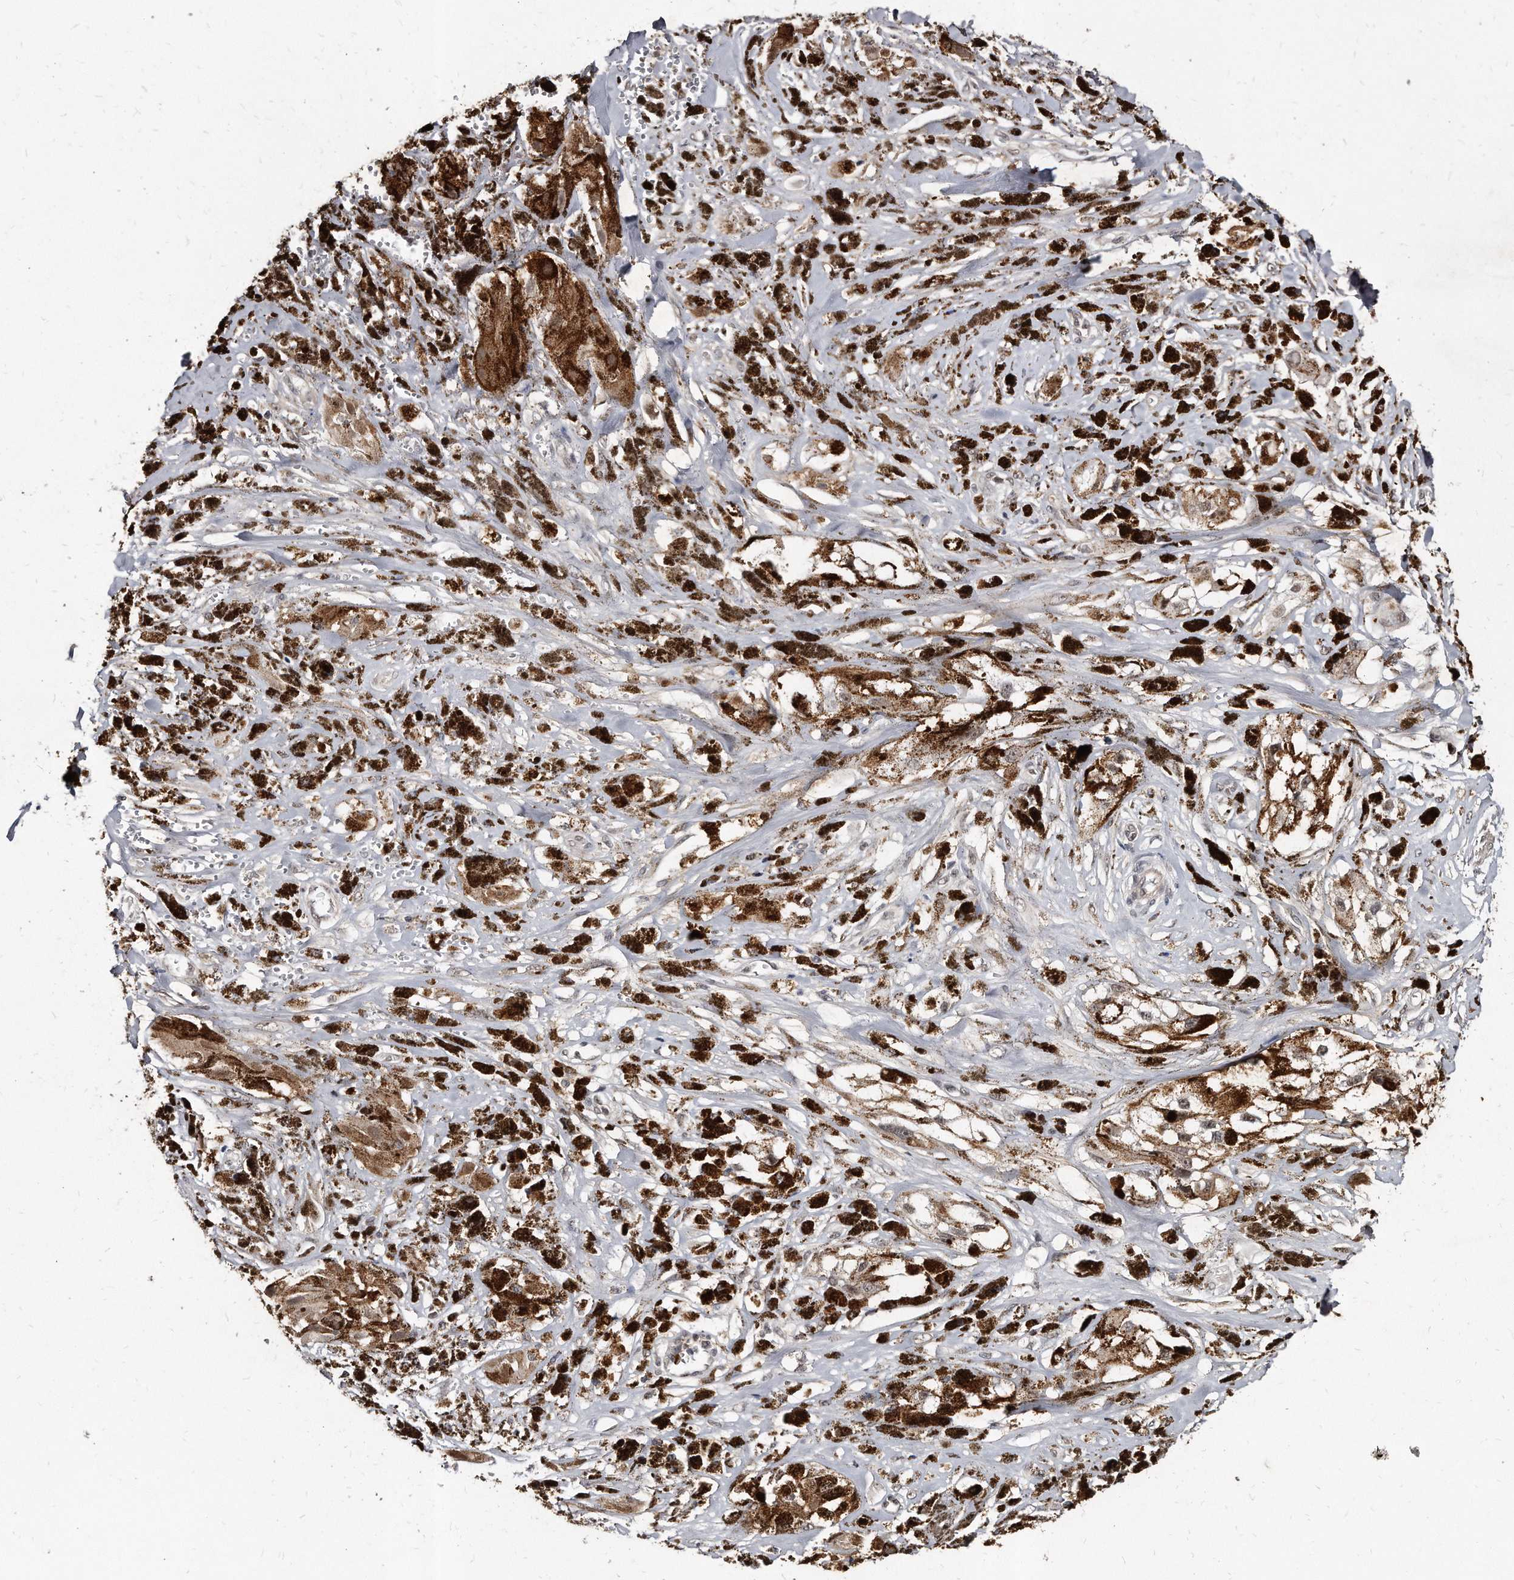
{"staining": {"intensity": "negative", "quantity": "none", "location": "none"}, "tissue": "melanoma", "cell_type": "Tumor cells", "image_type": "cancer", "snomed": [{"axis": "morphology", "description": "Malignant melanoma, NOS"}, {"axis": "topography", "description": "Skin"}], "caption": "Tumor cells are negative for protein expression in human malignant melanoma.", "gene": "KLHDC3", "patient": {"sex": "male", "age": 88}}